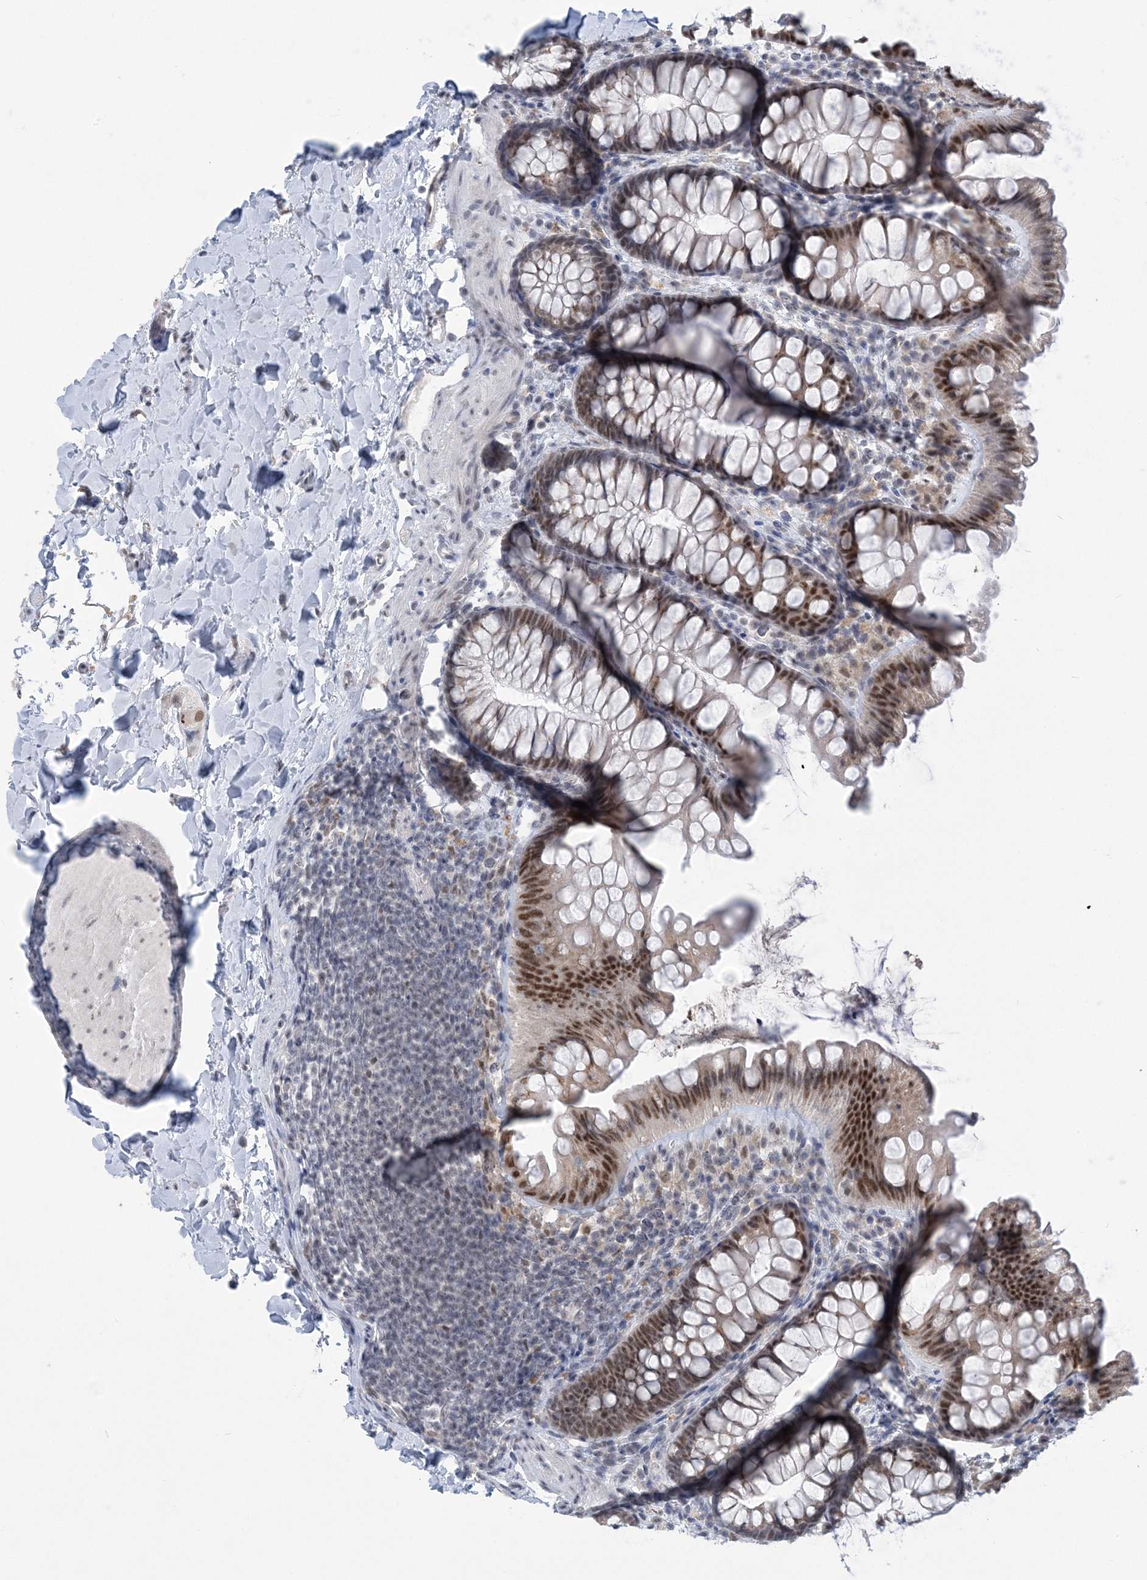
{"staining": {"intensity": "negative", "quantity": "none", "location": "none"}, "tissue": "colon", "cell_type": "Endothelial cells", "image_type": "normal", "snomed": [{"axis": "morphology", "description": "Normal tissue, NOS"}, {"axis": "topography", "description": "Colon"}], "caption": "Endothelial cells are negative for protein expression in benign human colon. Brightfield microscopy of IHC stained with DAB (brown) and hematoxylin (blue), captured at high magnification.", "gene": "ZBTB7A", "patient": {"sex": "female", "age": 62}}